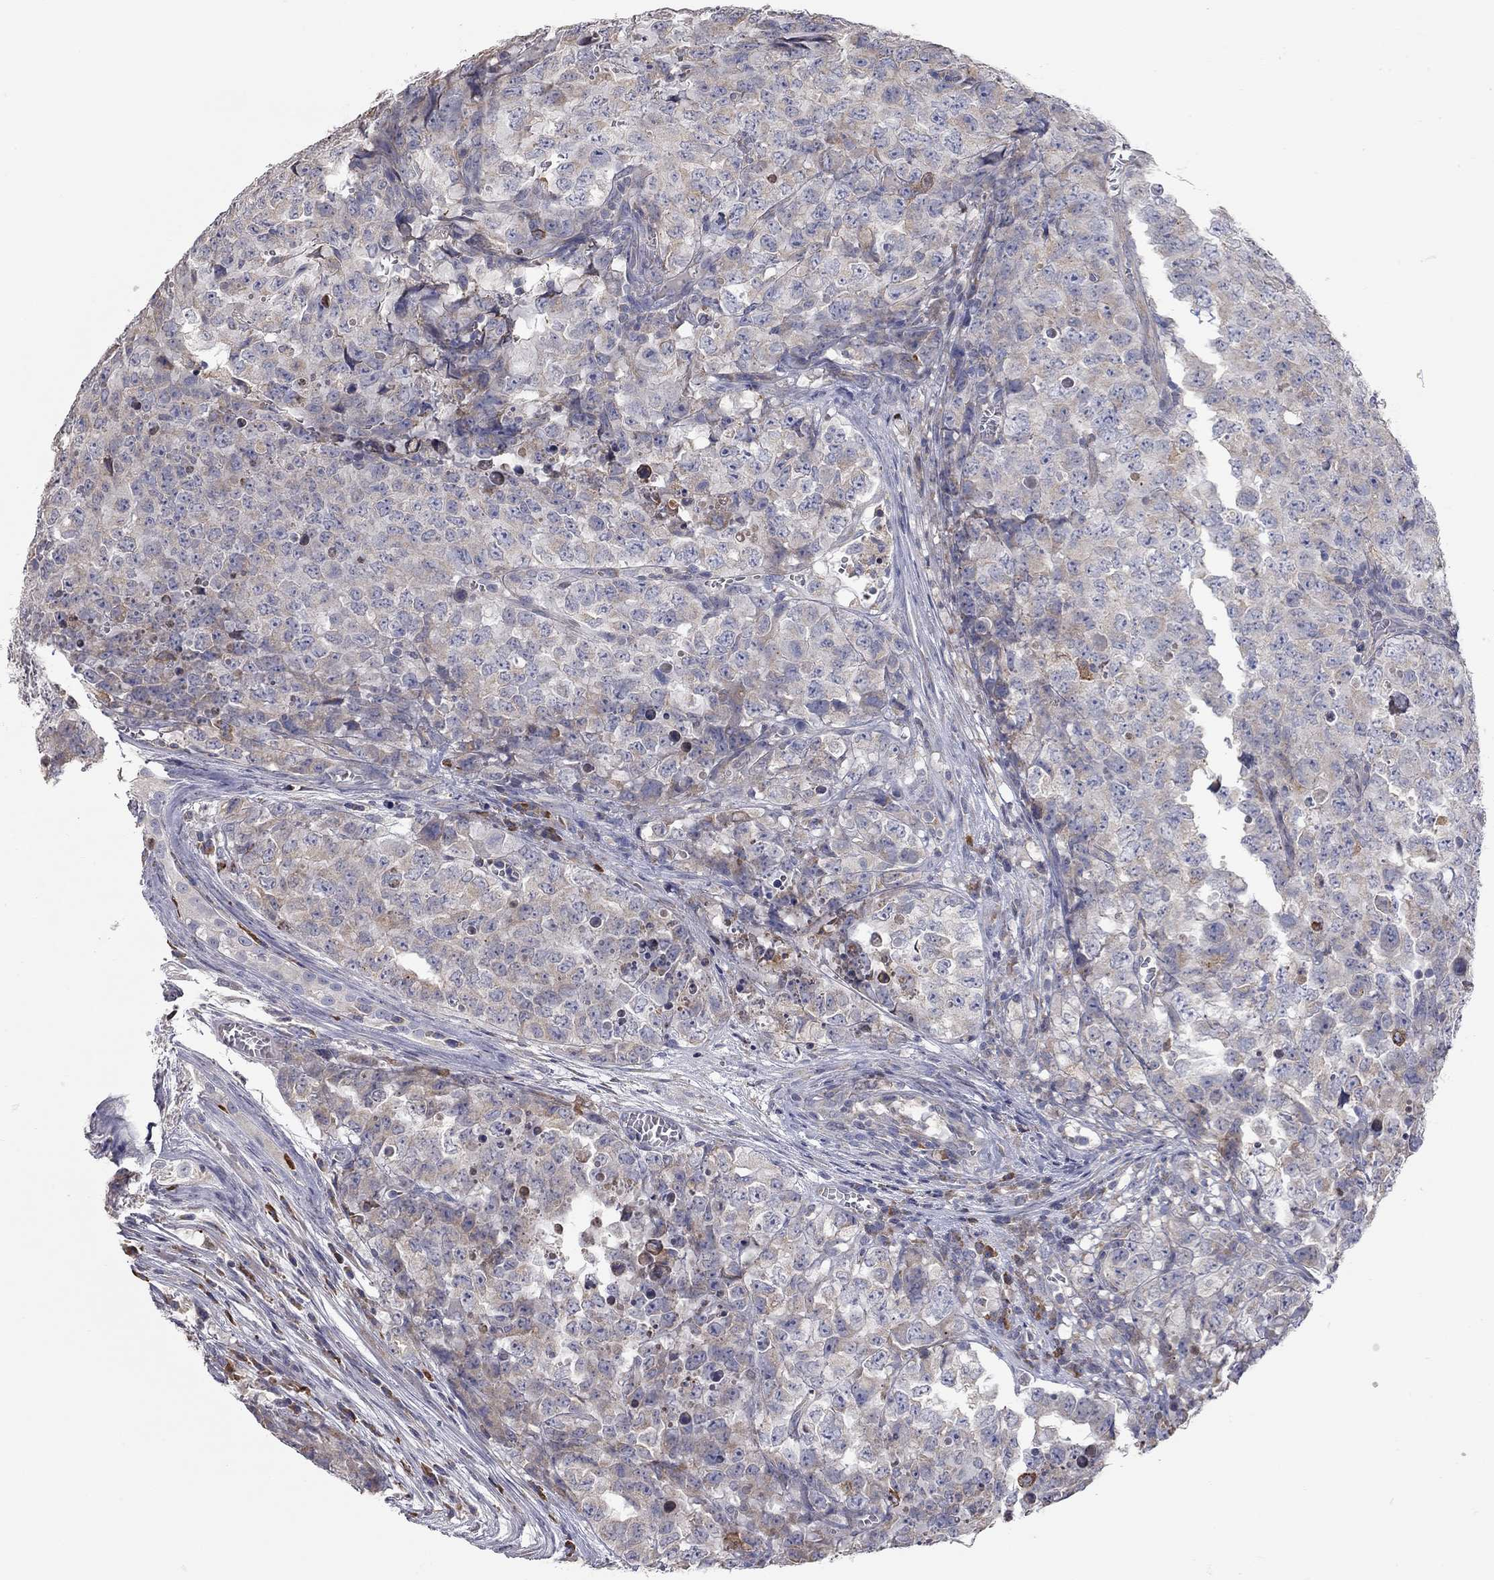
{"staining": {"intensity": "weak", "quantity": "<25%", "location": "cytoplasmic/membranous"}, "tissue": "testis cancer", "cell_type": "Tumor cells", "image_type": "cancer", "snomed": [{"axis": "morphology", "description": "Carcinoma, Embryonal, NOS"}, {"axis": "topography", "description": "Testis"}], "caption": "This is a photomicrograph of immunohistochemistry (IHC) staining of embryonal carcinoma (testis), which shows no staining in tumor cells.", "gene": "XAGE2", "patient": {"sex": "male", "age": 23}}